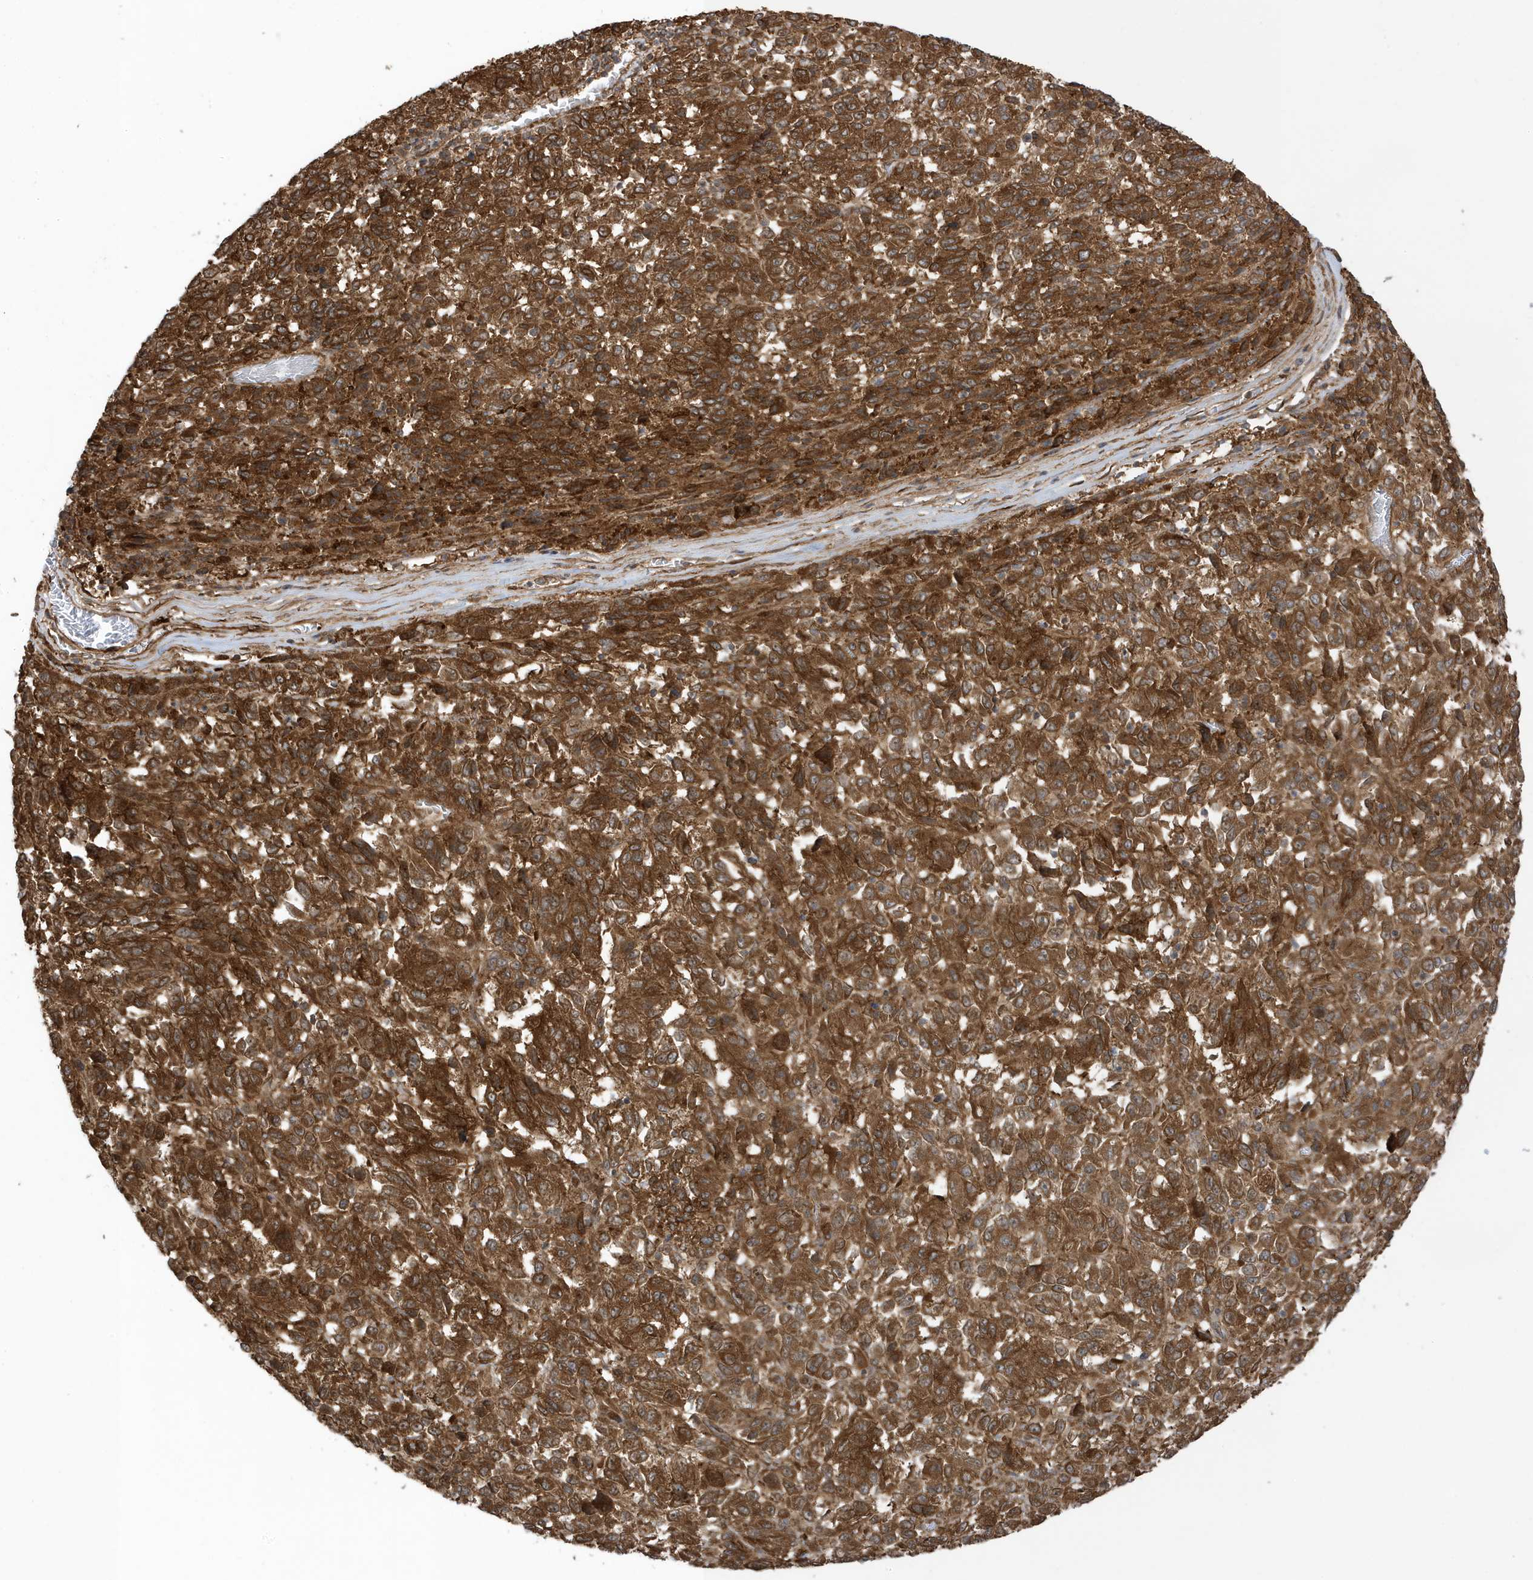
{"staining": {"intensity": "strong", "quantity": ">75%", "location": "cytoplasmic/membranous"}, "tissue": "melanoma", "cell_type": "Tumor cells", "image_type": "cancer", "snomed": [{"axis": "morphology", "description": "Malignant melanoma, Metastatic site"}, {"axis": "topography", "description": "Lung"}], "caption": "Immunohistochemical staining of human melanoma shows high levels of strong cytoplasmic/membranous protein staining in about >75% of tumor cells. (IHC, brightfield microscopy, high magnification).", "gene": "CDC42EP3", "patient": {"sex": "male", "age": 64}}